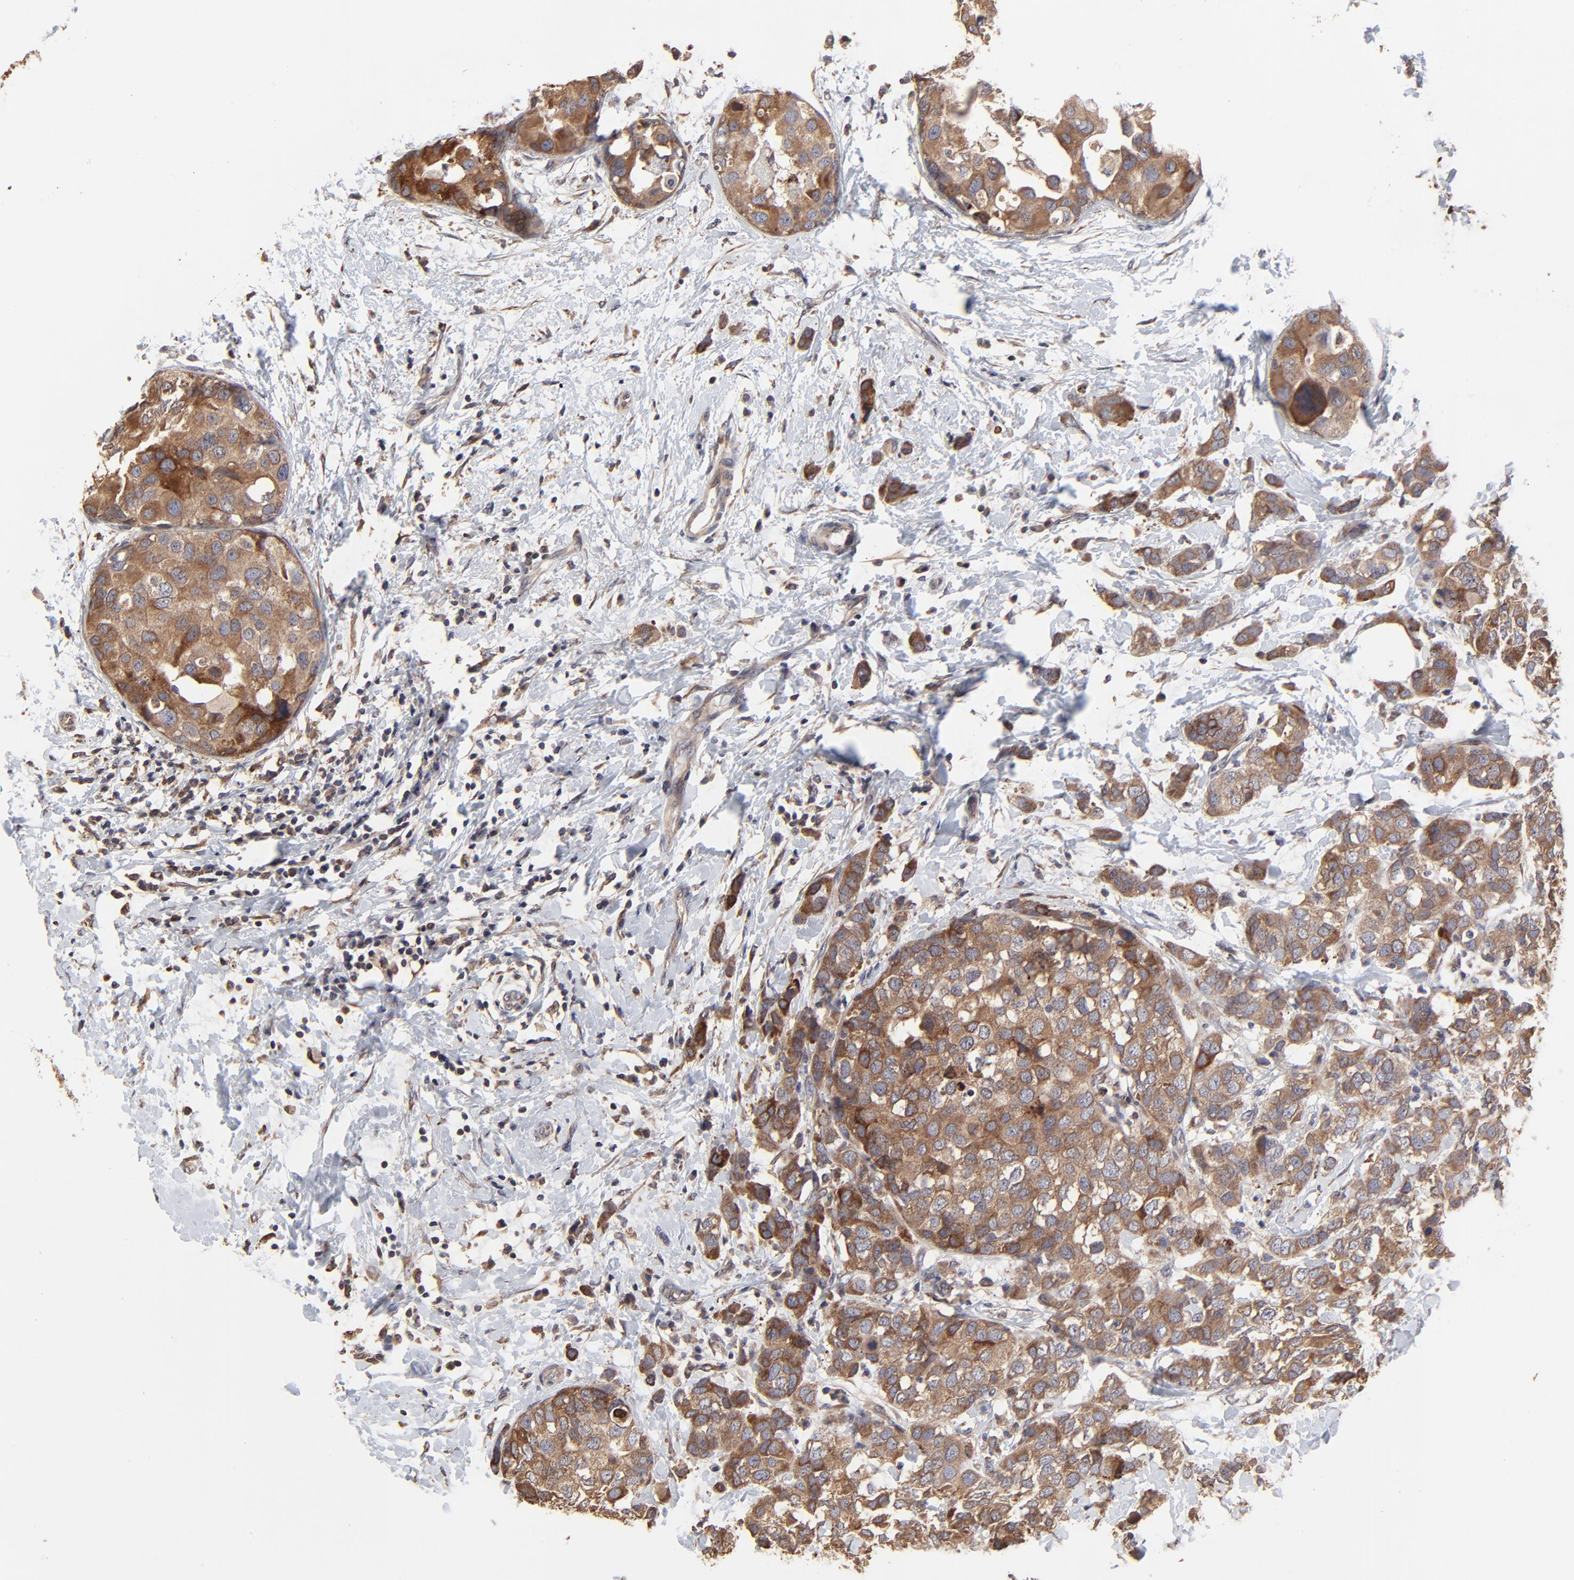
{"staining": {"intensity": "strong", "quantity": ">75%", "location": "cytoplasmic/membranous"}, "tissue": "breast cancer", "cell_type": "Tumor cells", "image_type": "cancer", "snomed": [{"axis": "morphology", "description": "Normal tissue, NOS"}, {"axis": "morphology", "description": "Duct carcinoma"}, {"axis": "topography", "description": "Breast"}], "caption": "Human breast cancer (infiltrating ductal carcinoma) stained for a protein (brown) shows strong cytoplasmic/membranous positive expression in about >75% of tumor cells.", "gene": "ELP2", "patient": {"sex": "female", "age": 50}}